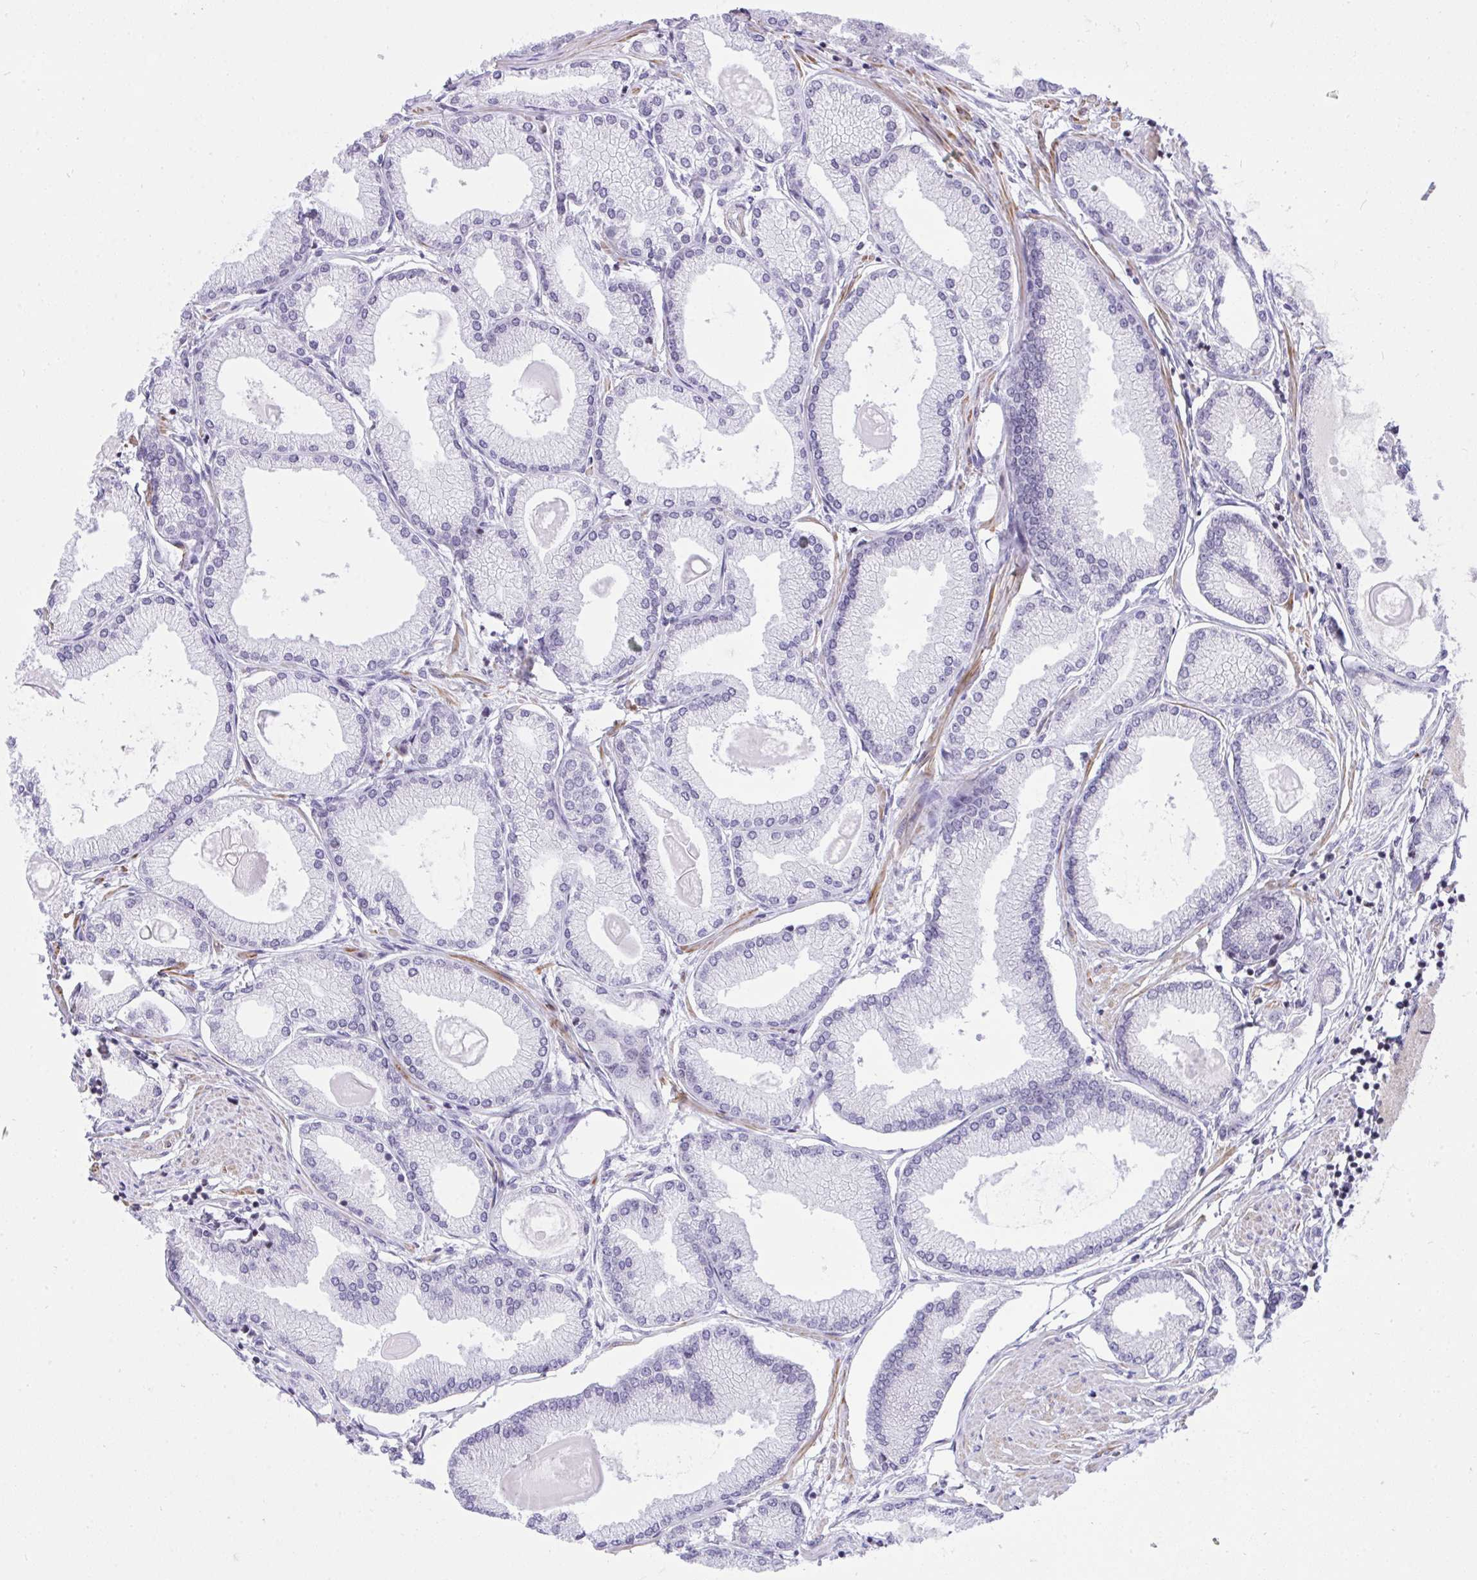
{"staining": {"intensity": "negative", "quantity": "none", "location": "none"}, "tissue": "prostate cancer", "cell_type": "Tumor cells", "image_type": "cancer", "snomed": [{"axis": "morphology", "description": "Adenocarcinoma, High grade"}, {"axis": "topography", "description": "Prostate"}], "caption": "Protein analysis of prostate cancer reveals no significant staining in tumor cells.", "gene": "KCNN4", "patient": {"sex": "male", "age": 68}}